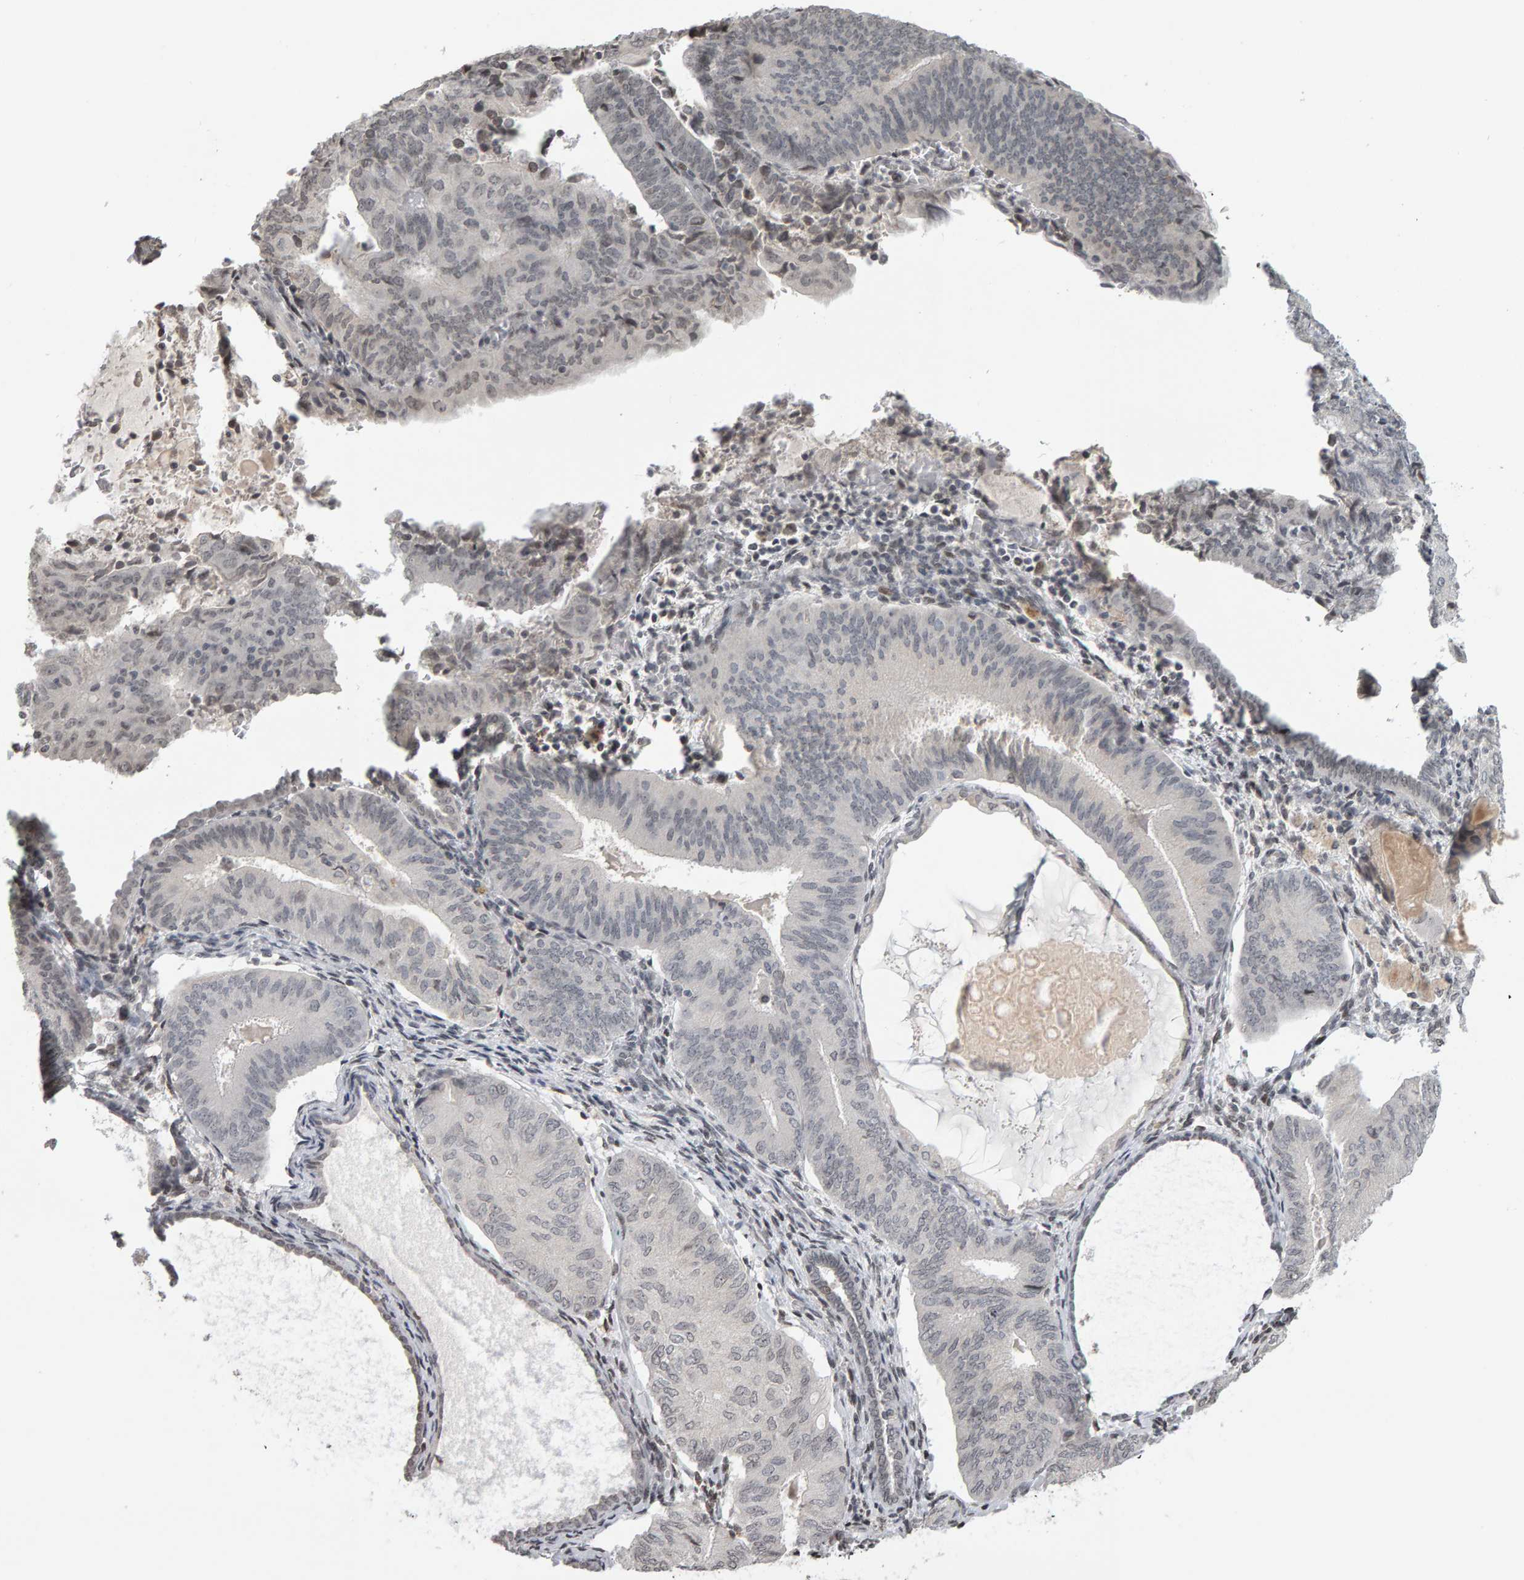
{"staining": {"intensity": "negative", "quantity": "none", "location": "none"}, "tissue": "endometrial cancer", "cell_type": "Tumor cells", "image_type": "cancer", "snomed": [{"axis": "morphology", "description": "Adenocarcinoma, NOS"}, {"axis": "topography", "description": "Endometrium"}], "caption": "Immunohistochemistry (IHC) of endometrial adenocarcinoma exhibits no expression in tumor cells.", "gene": "TRAM1", "patient": {"sex": "female", "age": 81}}